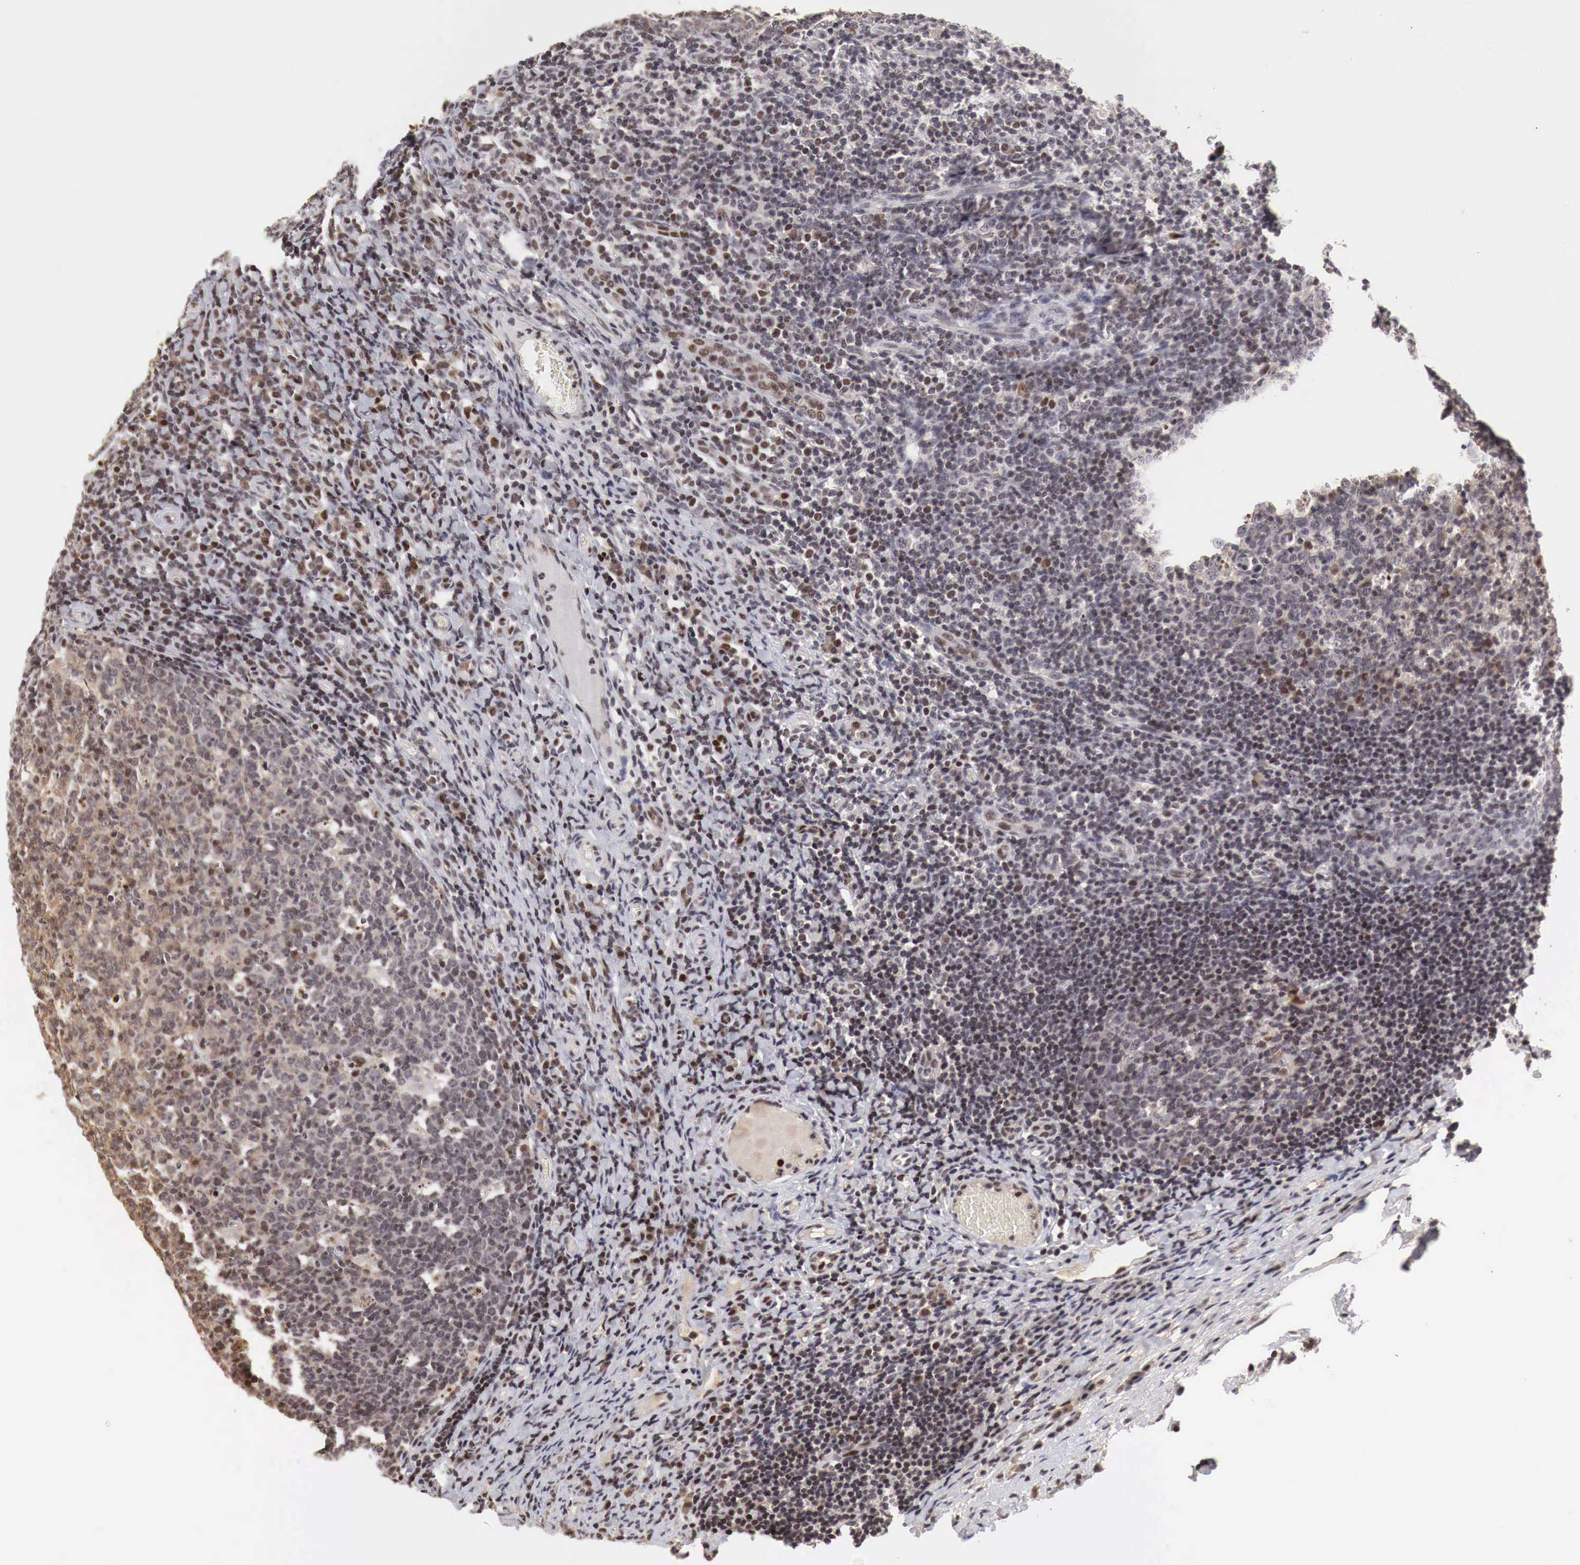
{"staining": {"intensity": "moderate", "quantity": "<25%", "location": "cytoplasmic/membranous,nuclear"}, "tissue": "tonsil", "cell_type": "Germinal center cells", "image_type": "normal", "snomed": [{"axis": "morphology", "description": "Normal tissue, NOS"}, {"axis": "topography", "description": "Tonsil"}], "caption": "Immunohistochemical staining of benign human tonsil exhibits moderate cytoplasmic/membranous,nuclear protein positivity in approximately <25% of germinal center cells.", "gene": "DACH2", "patient": {"sex": "male", "age": 6}}